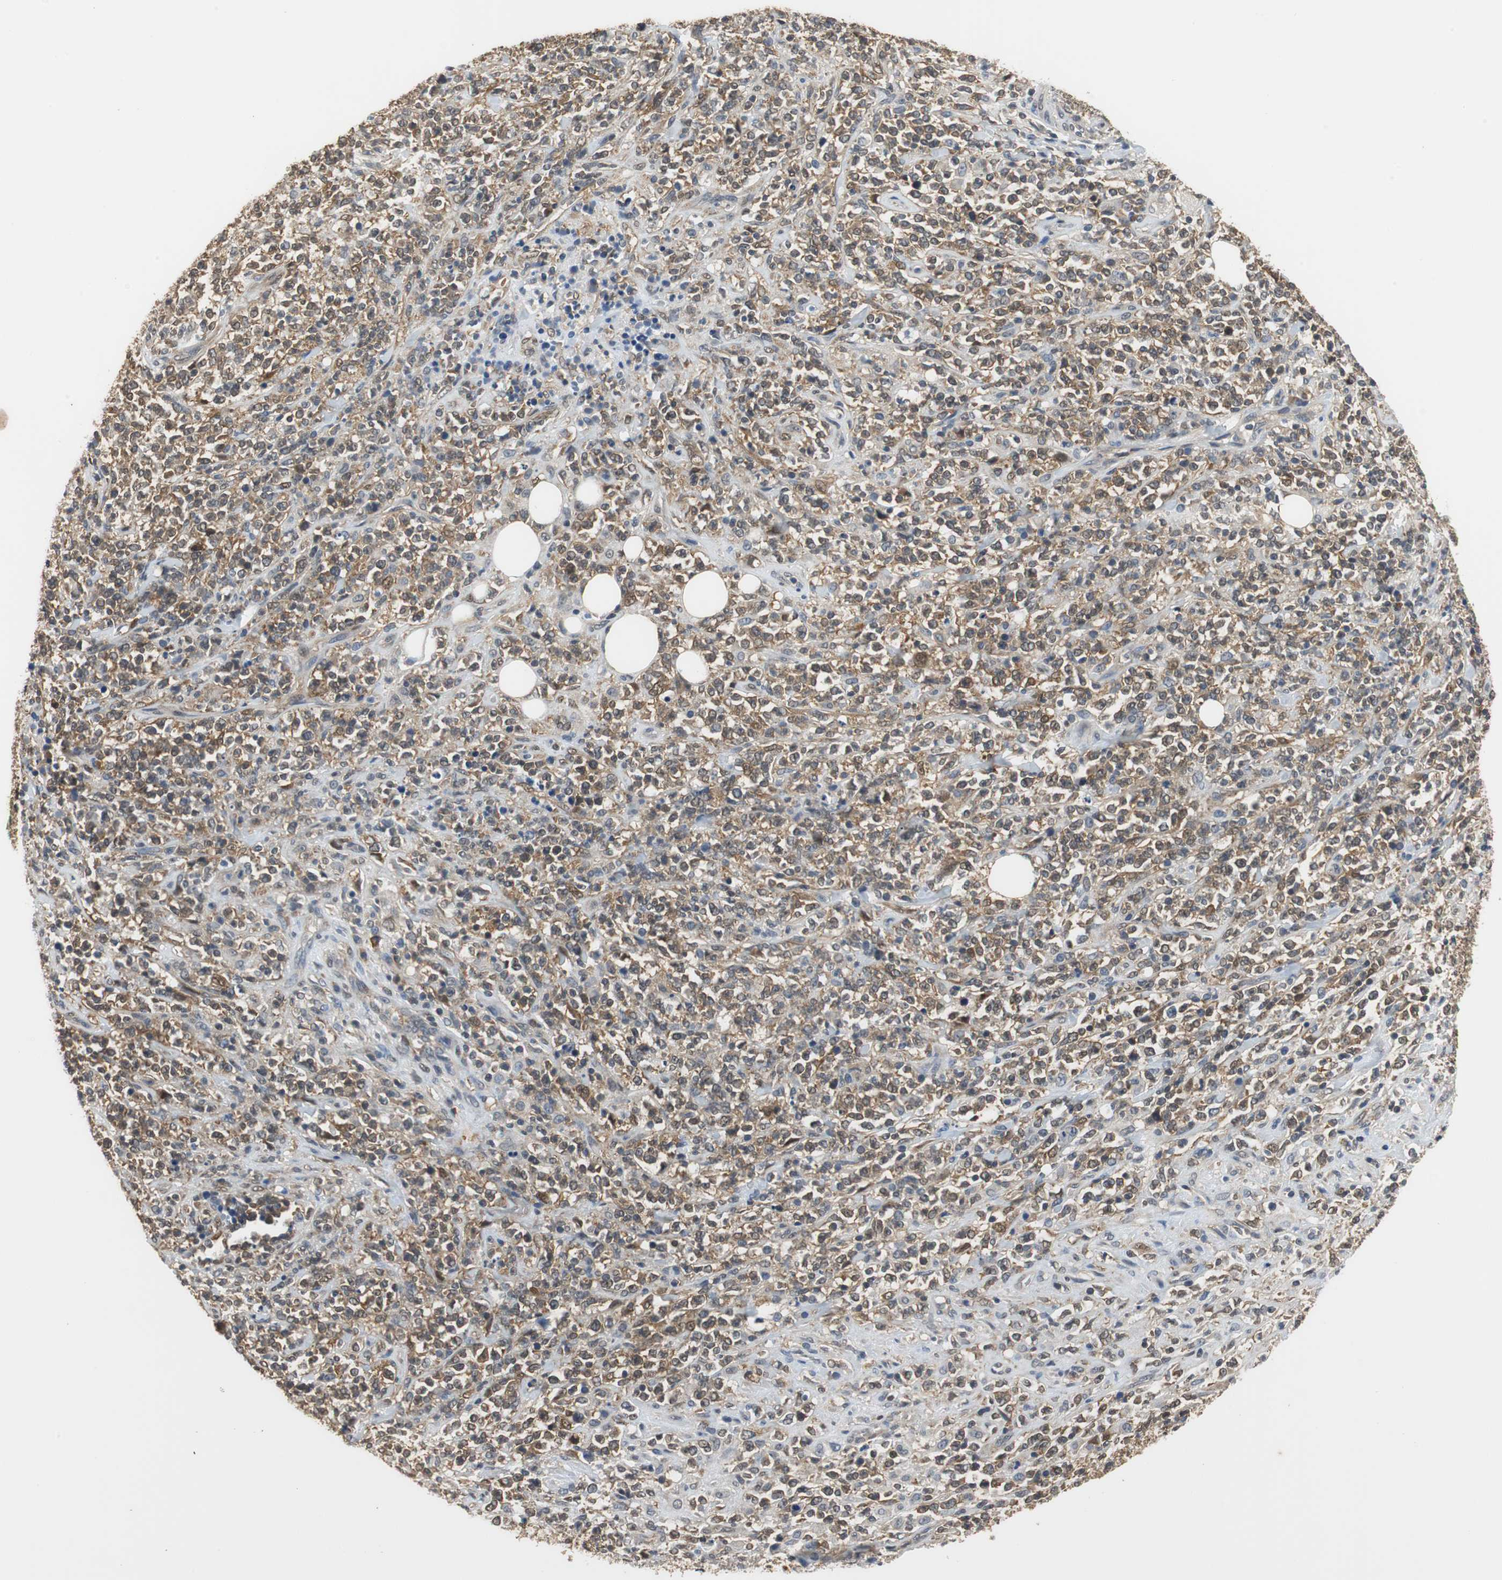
{"staining": {"intensity": "moderate", "quantity": ">75%", "location": "cytoplasmic/membranous"}, "tissue": "lymphoma", "cell_type": "Tumor cells", "image_type": "cancer", "snomed": [{"axis": "morphology", "description": "Malignant lymphoma, non-Hodgkin's type, High grade"}, {"axis": "topography", "description": "Soft tissue"}], "caption": "Immunohistochemistry (IHC) staining of lymphoma, which reveals medium levels of moderate cytoplasmic/membranous positivity in approximately >75% of tumor cells indicating moderate cytoplasmic/membranous protein staining. The staining was performed using DAB (3,3'-diaminobenzidine) (brown) for protein detection and nuclei were counterstained in hematoxylin (blue).", "gene": "UBQLN2", "patient": {"sex": "male", "age": 18}}